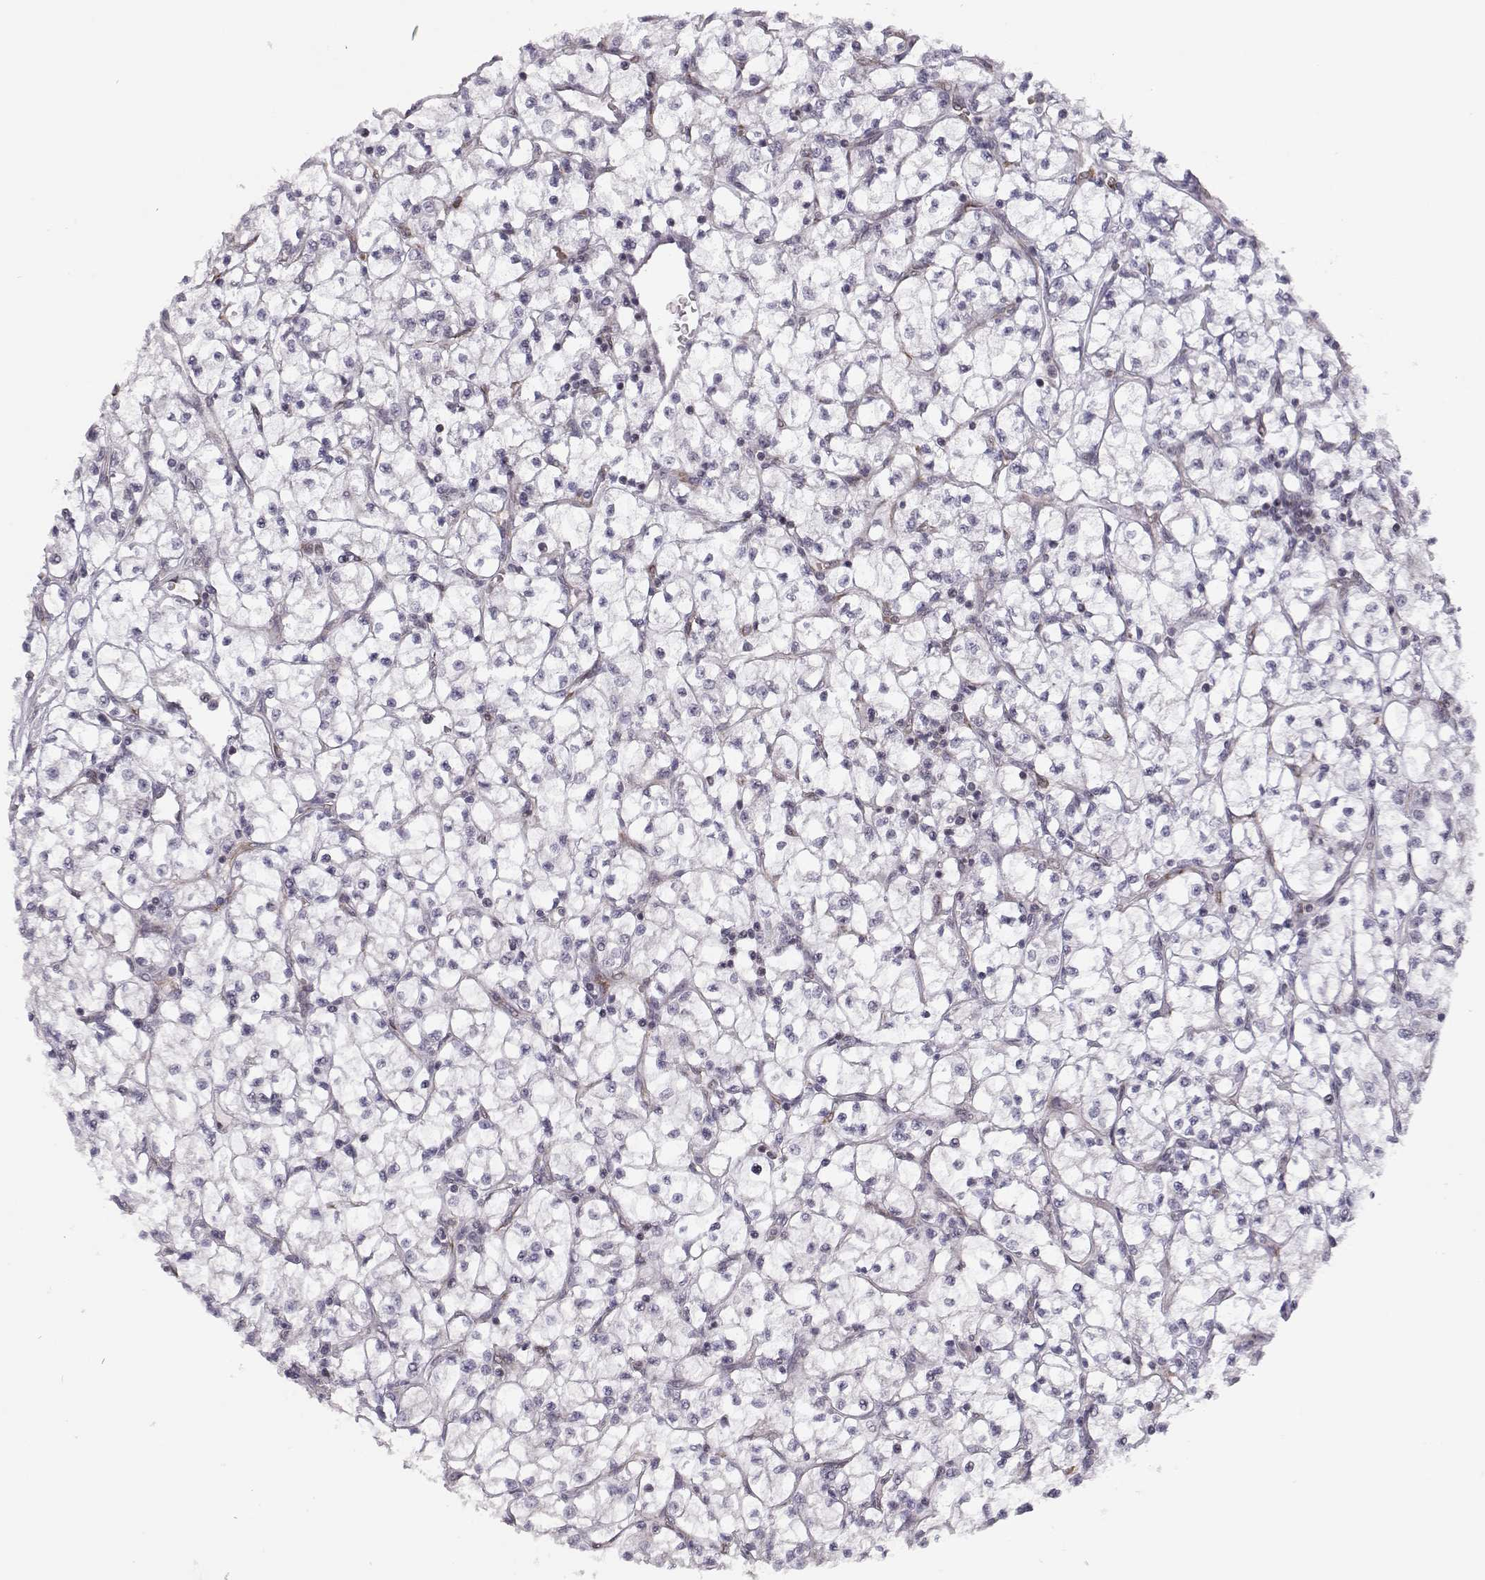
{"staining": {"intensity": "negative", "quantity": "none", "location": "none"}, "tissue": "renal cancer", "cell_type": "Tumor cells", "image_type": "cancer", "snomed": [{"axis": "morphology", "description": "Adenocarcinoma, NOS"}, {"axis": "topography", "description": "Kidney"}], "caption": "A histopathology image of adenocarcinoma (renal) stained for a protein exhibits no brown staining in tumor cells. Nuclei are stained in blue.", "gene": "KIF13B", "patient": {"sex": "female", "age": 64}}